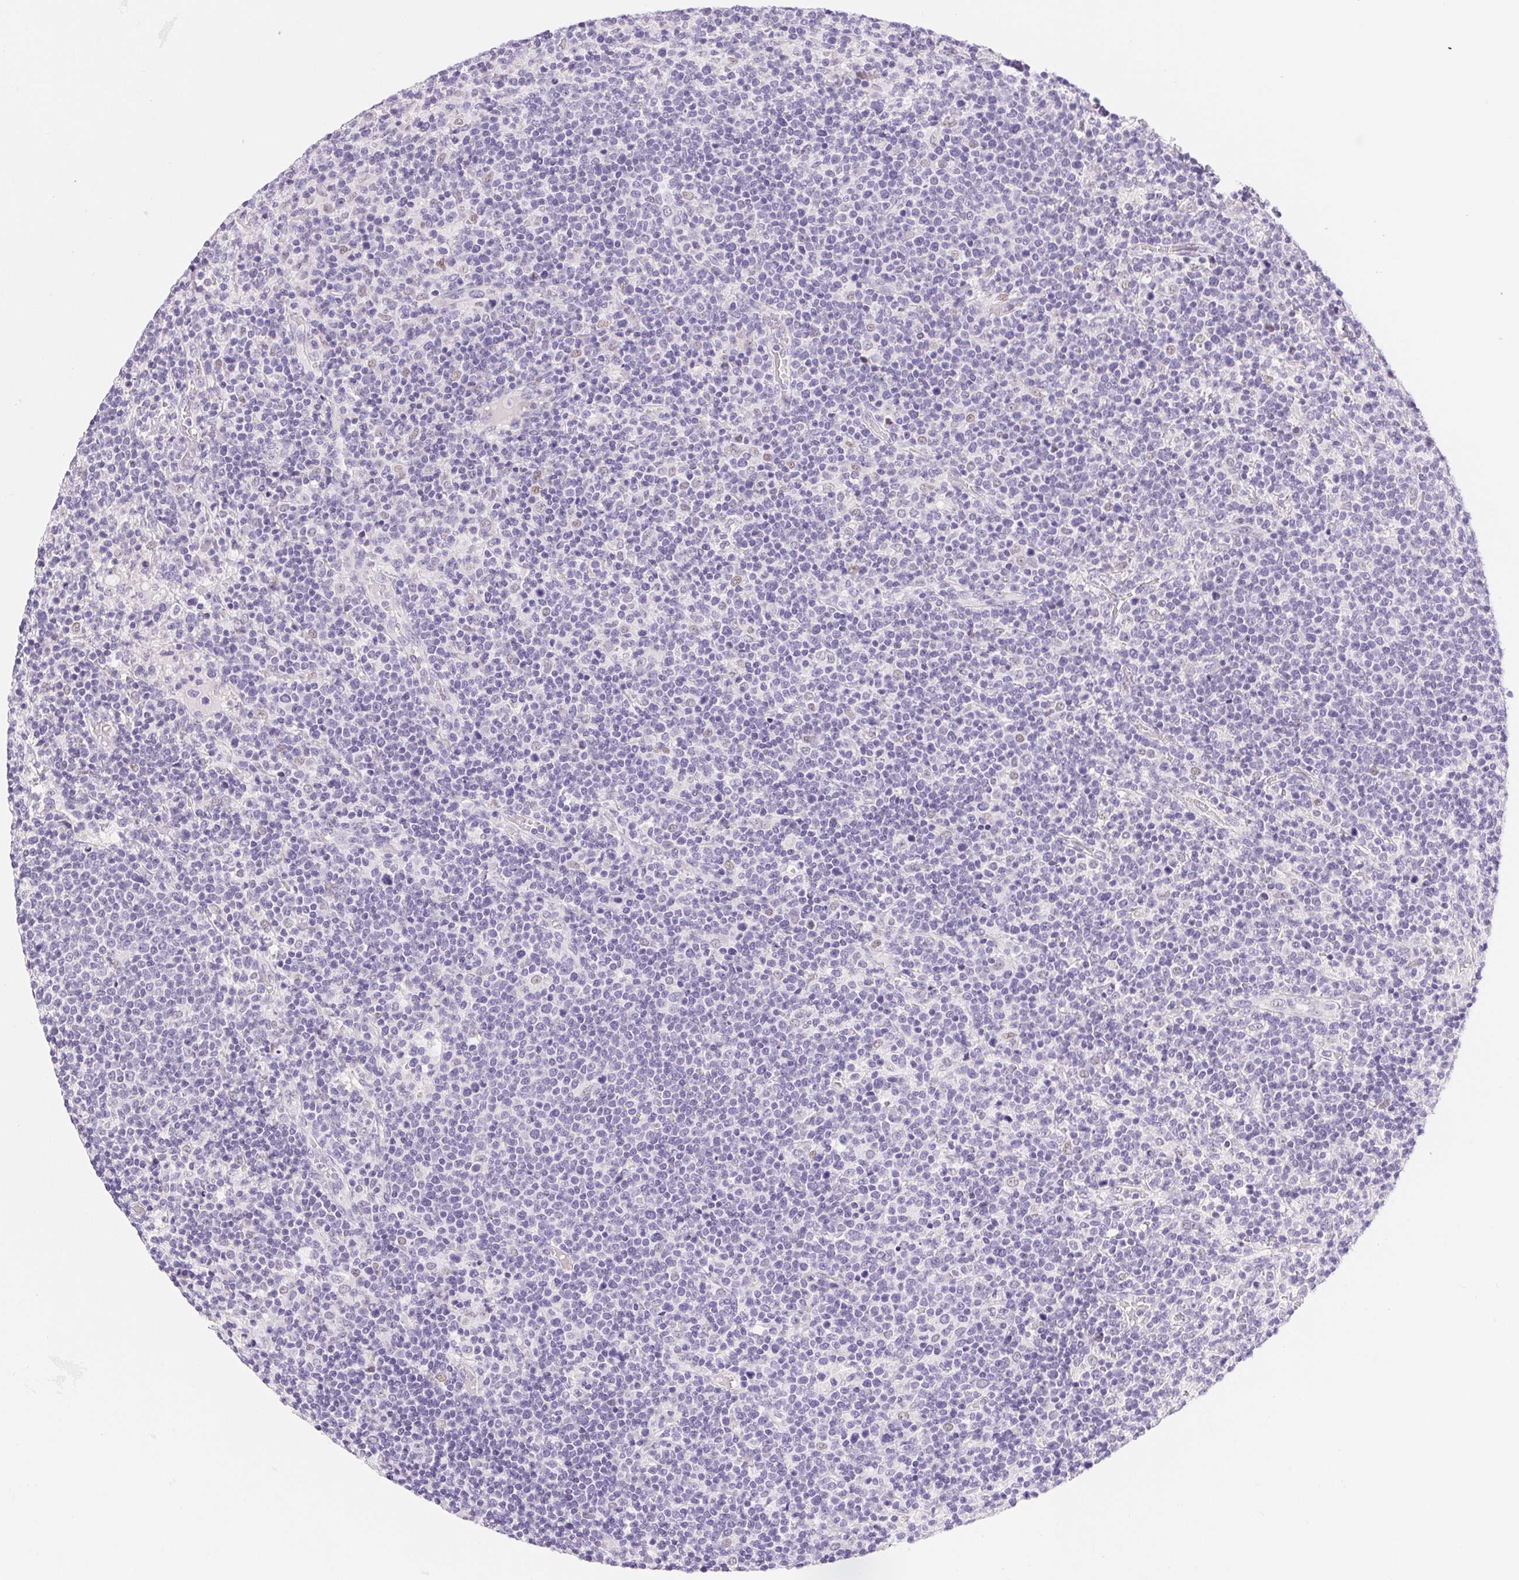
{"staining": {"intensity": "negative", "quantity": "none", "location": "none"}, "tissue": "lymphoma", "cell_type": "Tumor cells", "image_type": "cancer", "snomed": [{"axis": "morphology", "description": "Malignant lymphoma, non-Hodgkin's type, High grade"}, {"axis": "topography", "description": "Lymph node"}], "caption": "This is an IHC histopathology image of human lymphoma. There is no staining in tumor cells.", "gene": "ASGR2", "patient": {"sex": "male", "age": 61}}